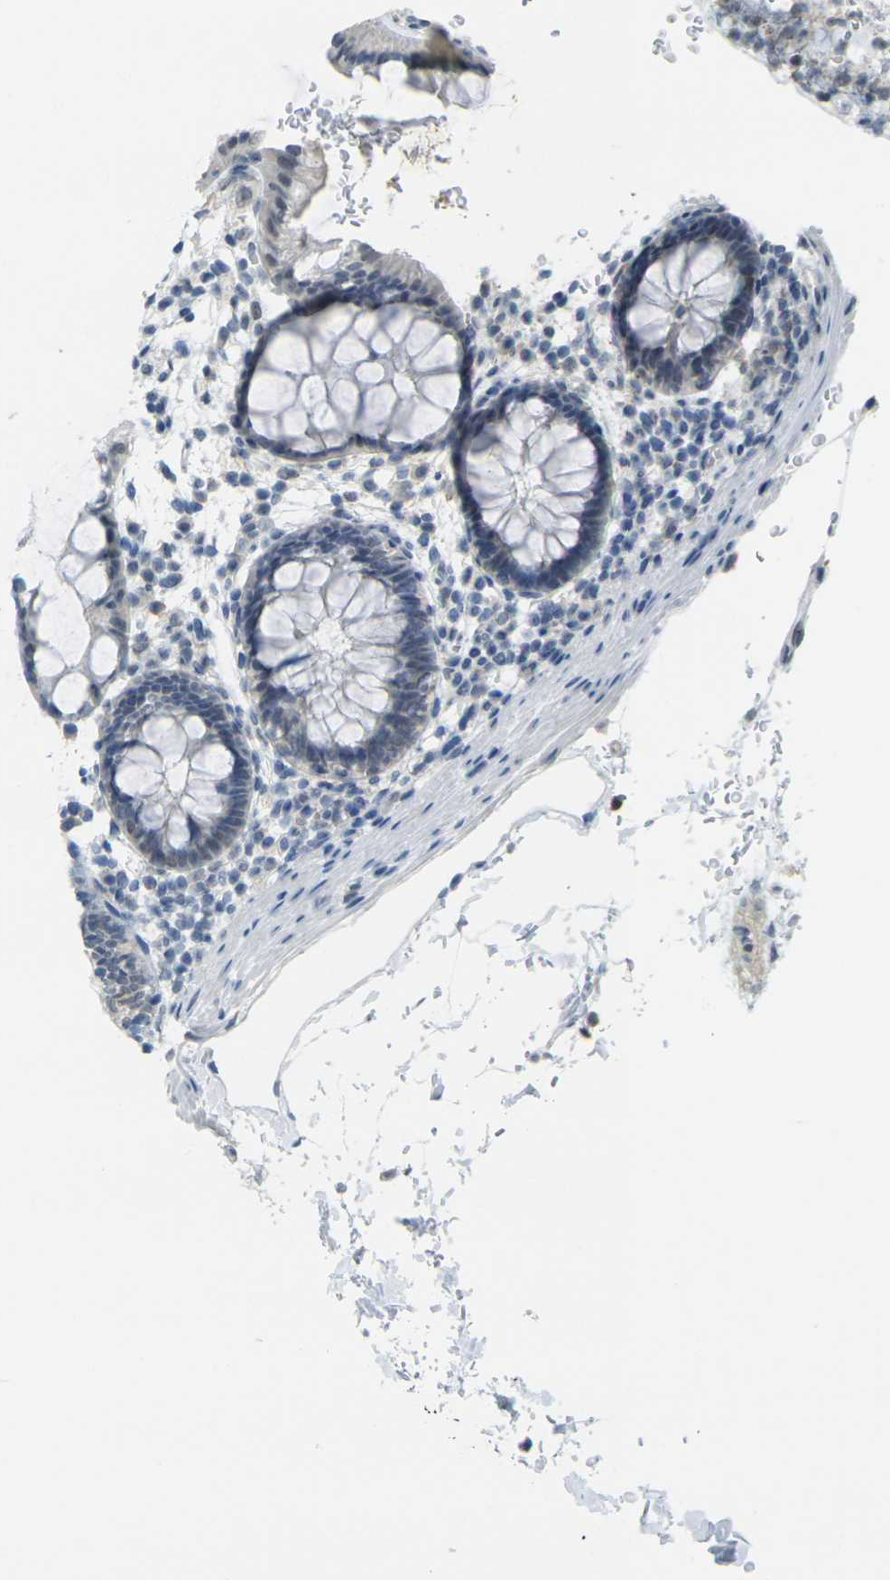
{"staining": {"intensity": "negative", "quantity": "none", "location": "none"}, "tissue": "rectum", "cell_type": "Glandular cells", "image_type": "normal", "snomed": [{"axis": "morphology", "description": "Normal tissue, NOS"}, {"axis": "topography", "description": "Rectum"}], "caption": "Immunohistochemistry of normal human rectum displays no expression in glandular cells. Brightfield microscopy of immunohistochemistry stained with DAB (brown) and hematoxylin (blue), captured at high magnification.", "gene": "SPTBN2", "patient": {"sex": "female", "age": 24}}